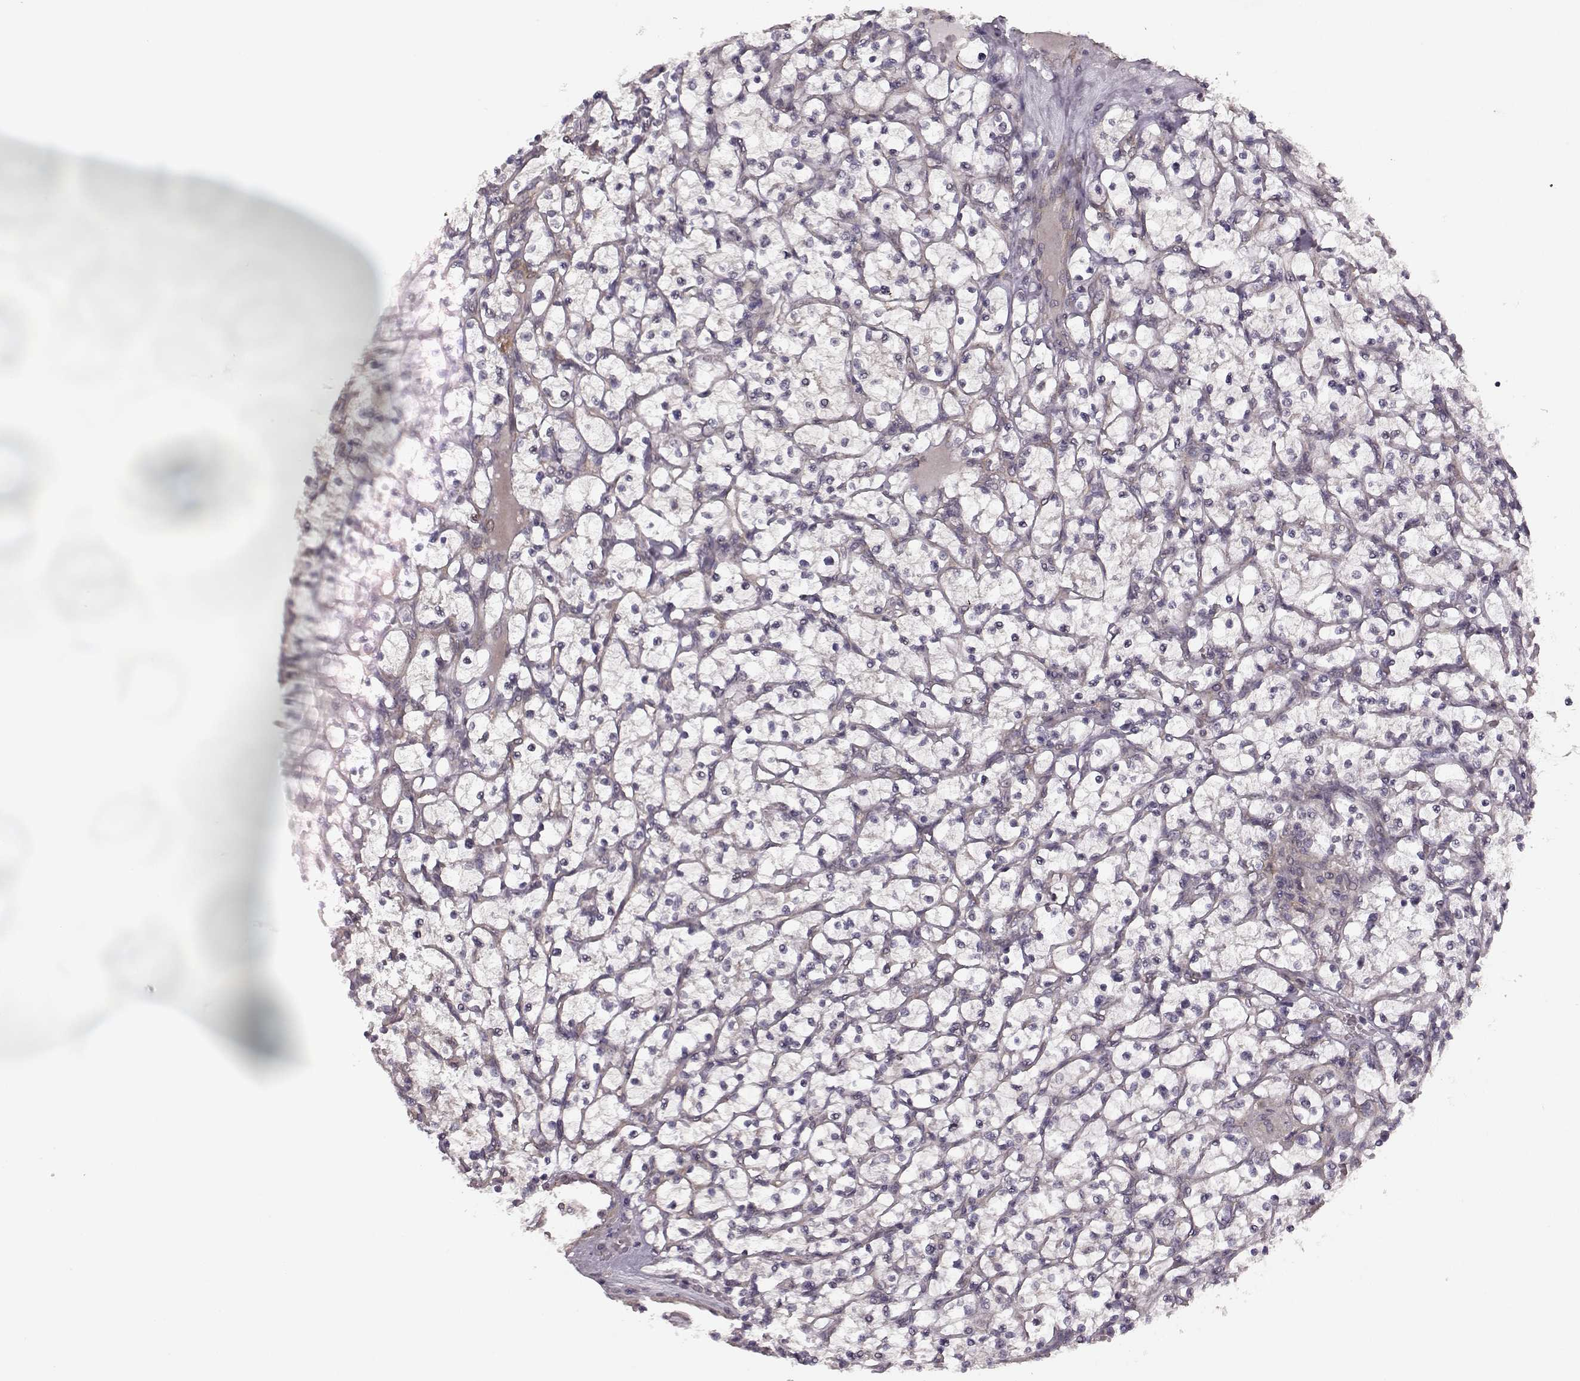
{"staining": {"intensity": "negative", "quantity": "none", "location": "none"}, "tissue": "renal cancer", "cell_type": "Tumor cells", "image_type": "cancer", "snomed": [{"axis": "morphology", "description": "Adenocarcinoma, NOS"}, {"axis": "topography", "description": "Kidney"}], "caption": "The image displays no significant staining in tumor cells of adenocarcinoma (renal).", "gene": "SLAIN2", "patient": {"sex": "female", "age": 64}}